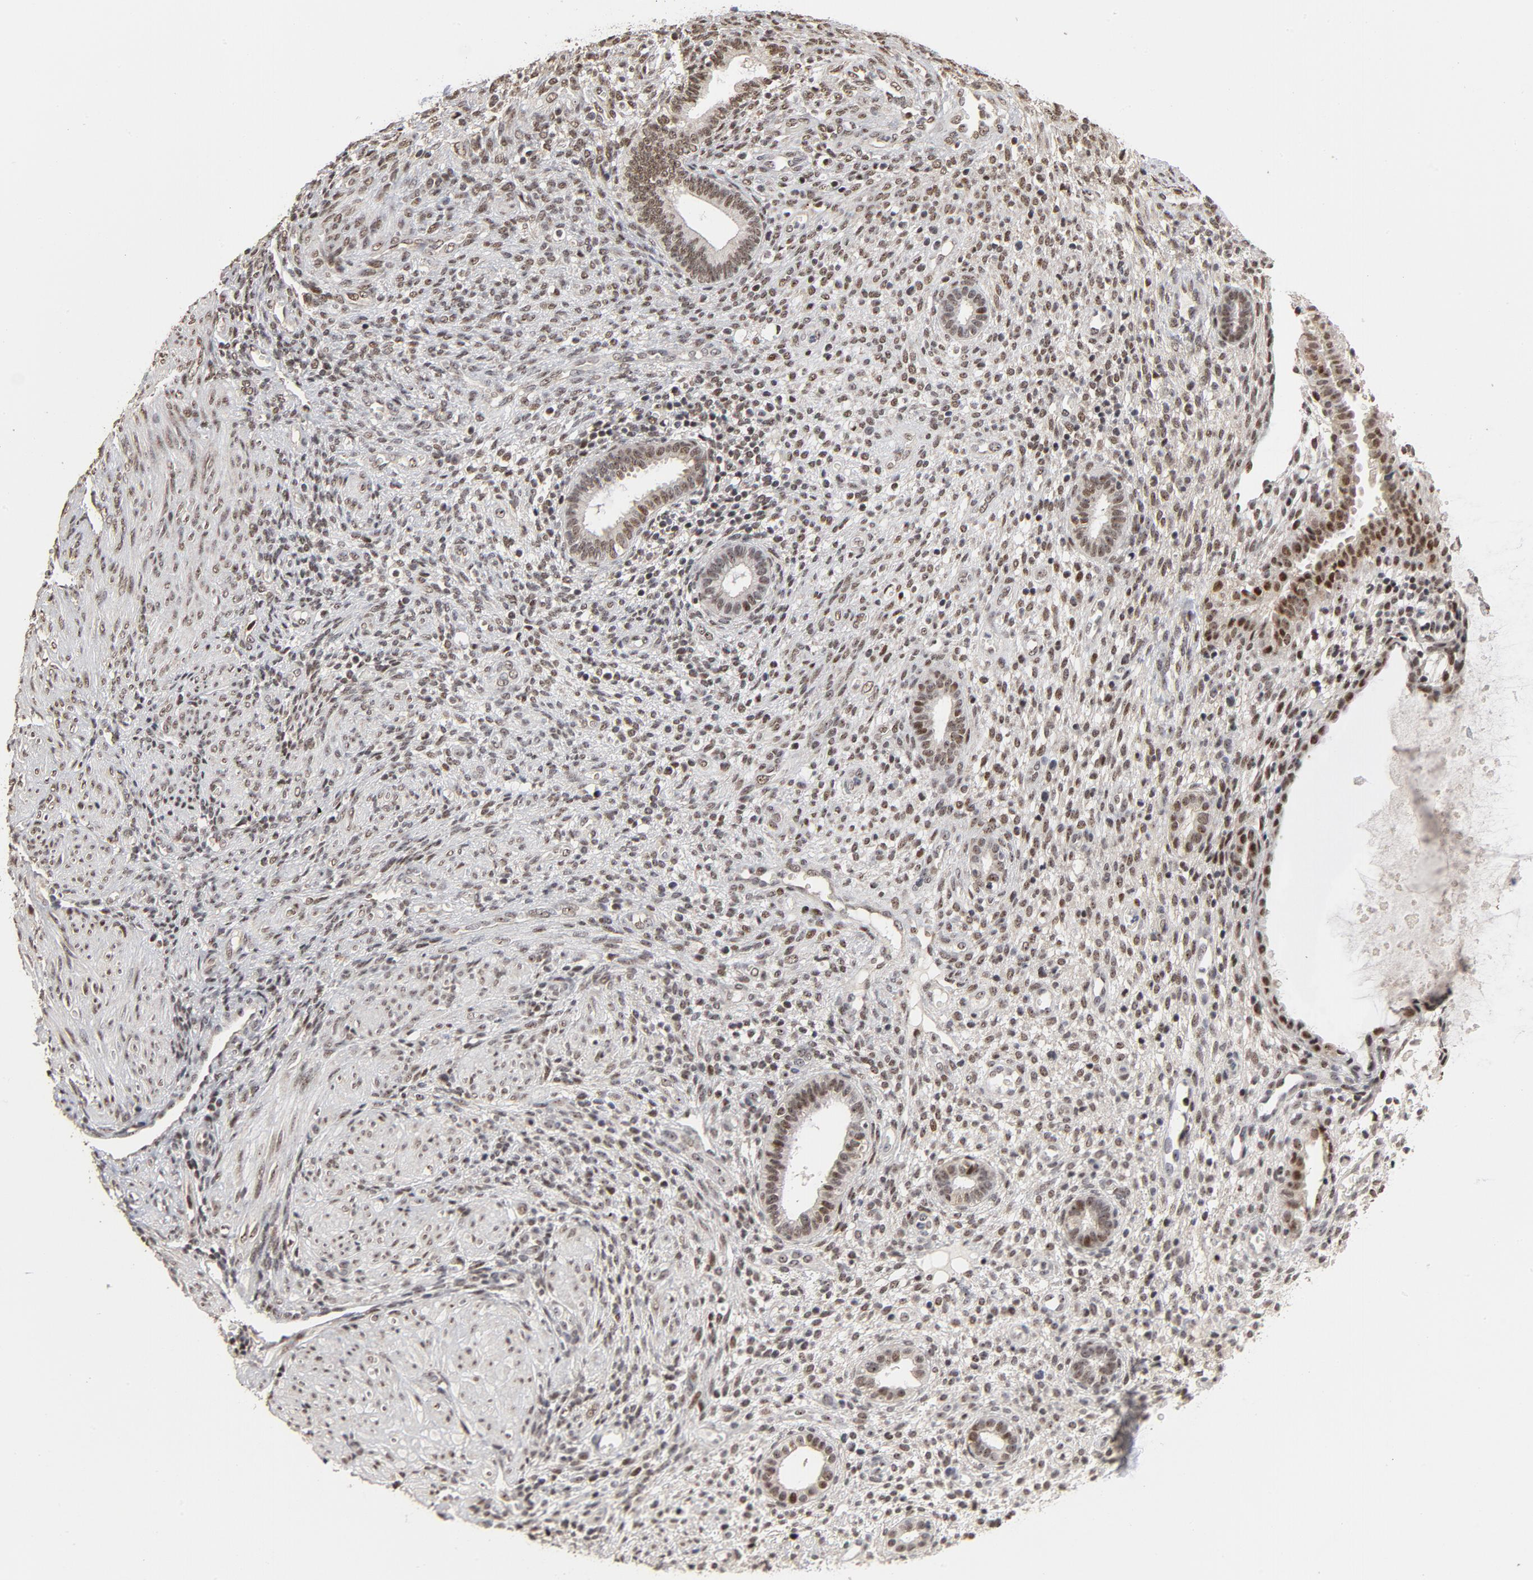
{"staining": {"intensity": "moderate", "quantity": ">75%", "location": "nuclear"}, "tissue": "endometrium", "cell_type": "Cells in endometrial stroma", "image_type": "normal", "snomed": [{"axis": "morphology", "description": "Normal tissue, NOS"}, {"axis": "topography", "description": "Endometrium"}], "caption": "Cells in endometrial stroma display moderate nuclear expression in approximately >75% of cells in benign endometrium. (DAB = brown stain, brightfield microscopy at high magnification).", "gene": "TP53RK", "patient": {"sex": "female", "age": 72}}